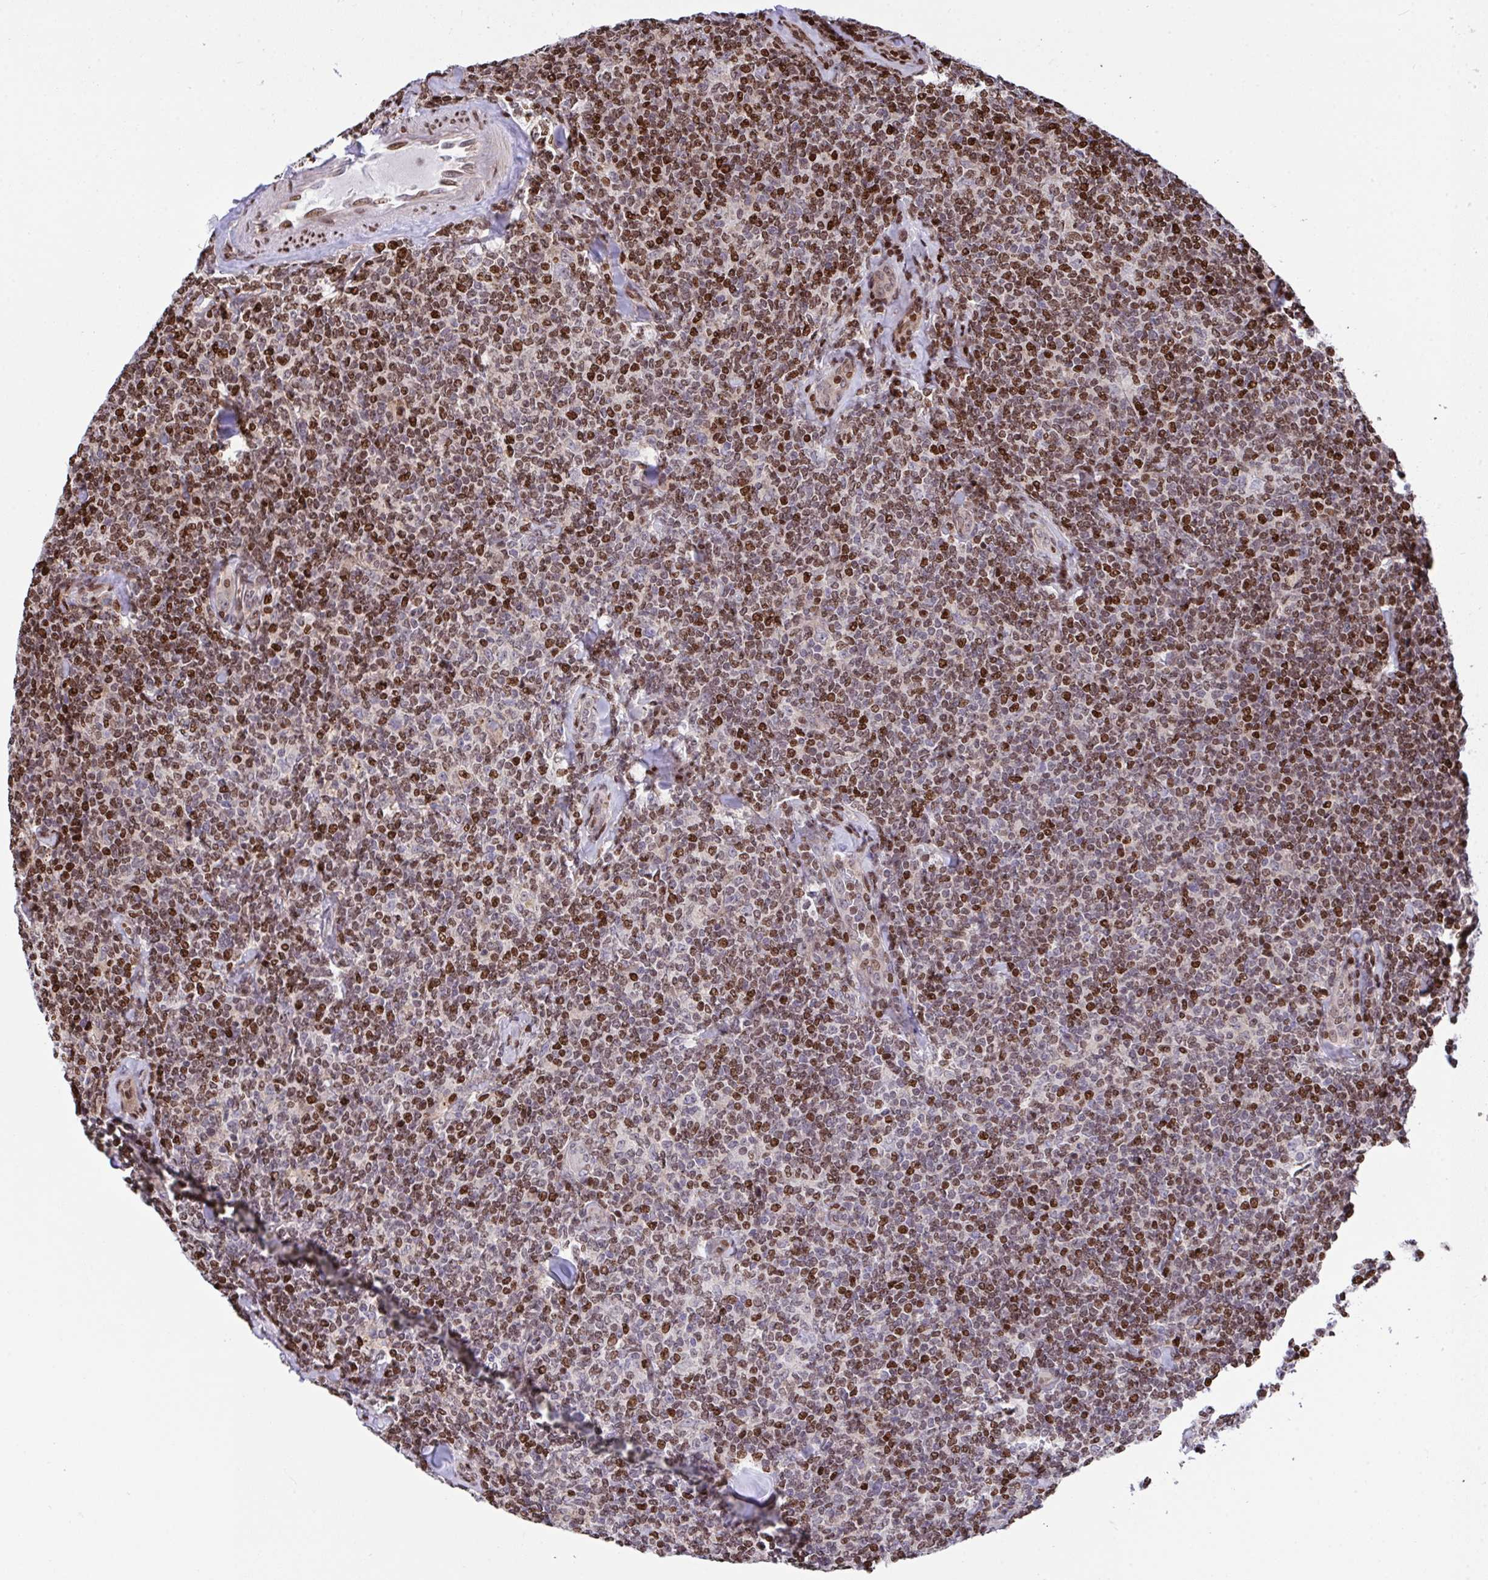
{"staining": {"intensity": "moderate", "quantity": ">75%", "location": "nuclear"}, "tissue": "lymphoma", "cell_type": "Tumor cells", "image_type": "cancer", "snomed": [{"axis": "morphology", "description": "Malignant lymphoma, non-Hodgkin's type, Low grade"}, {"axis": "topography", "description": "Lymph node"}], "caption": "Tumor cells display medium levels of moderate nuclear expression in about >75% of cells in malignant lymphoma, non-Hodgkin's type (low-grade).", "gene": "RAPGEF5", "patient": {"sex": "female", "age": 56}}